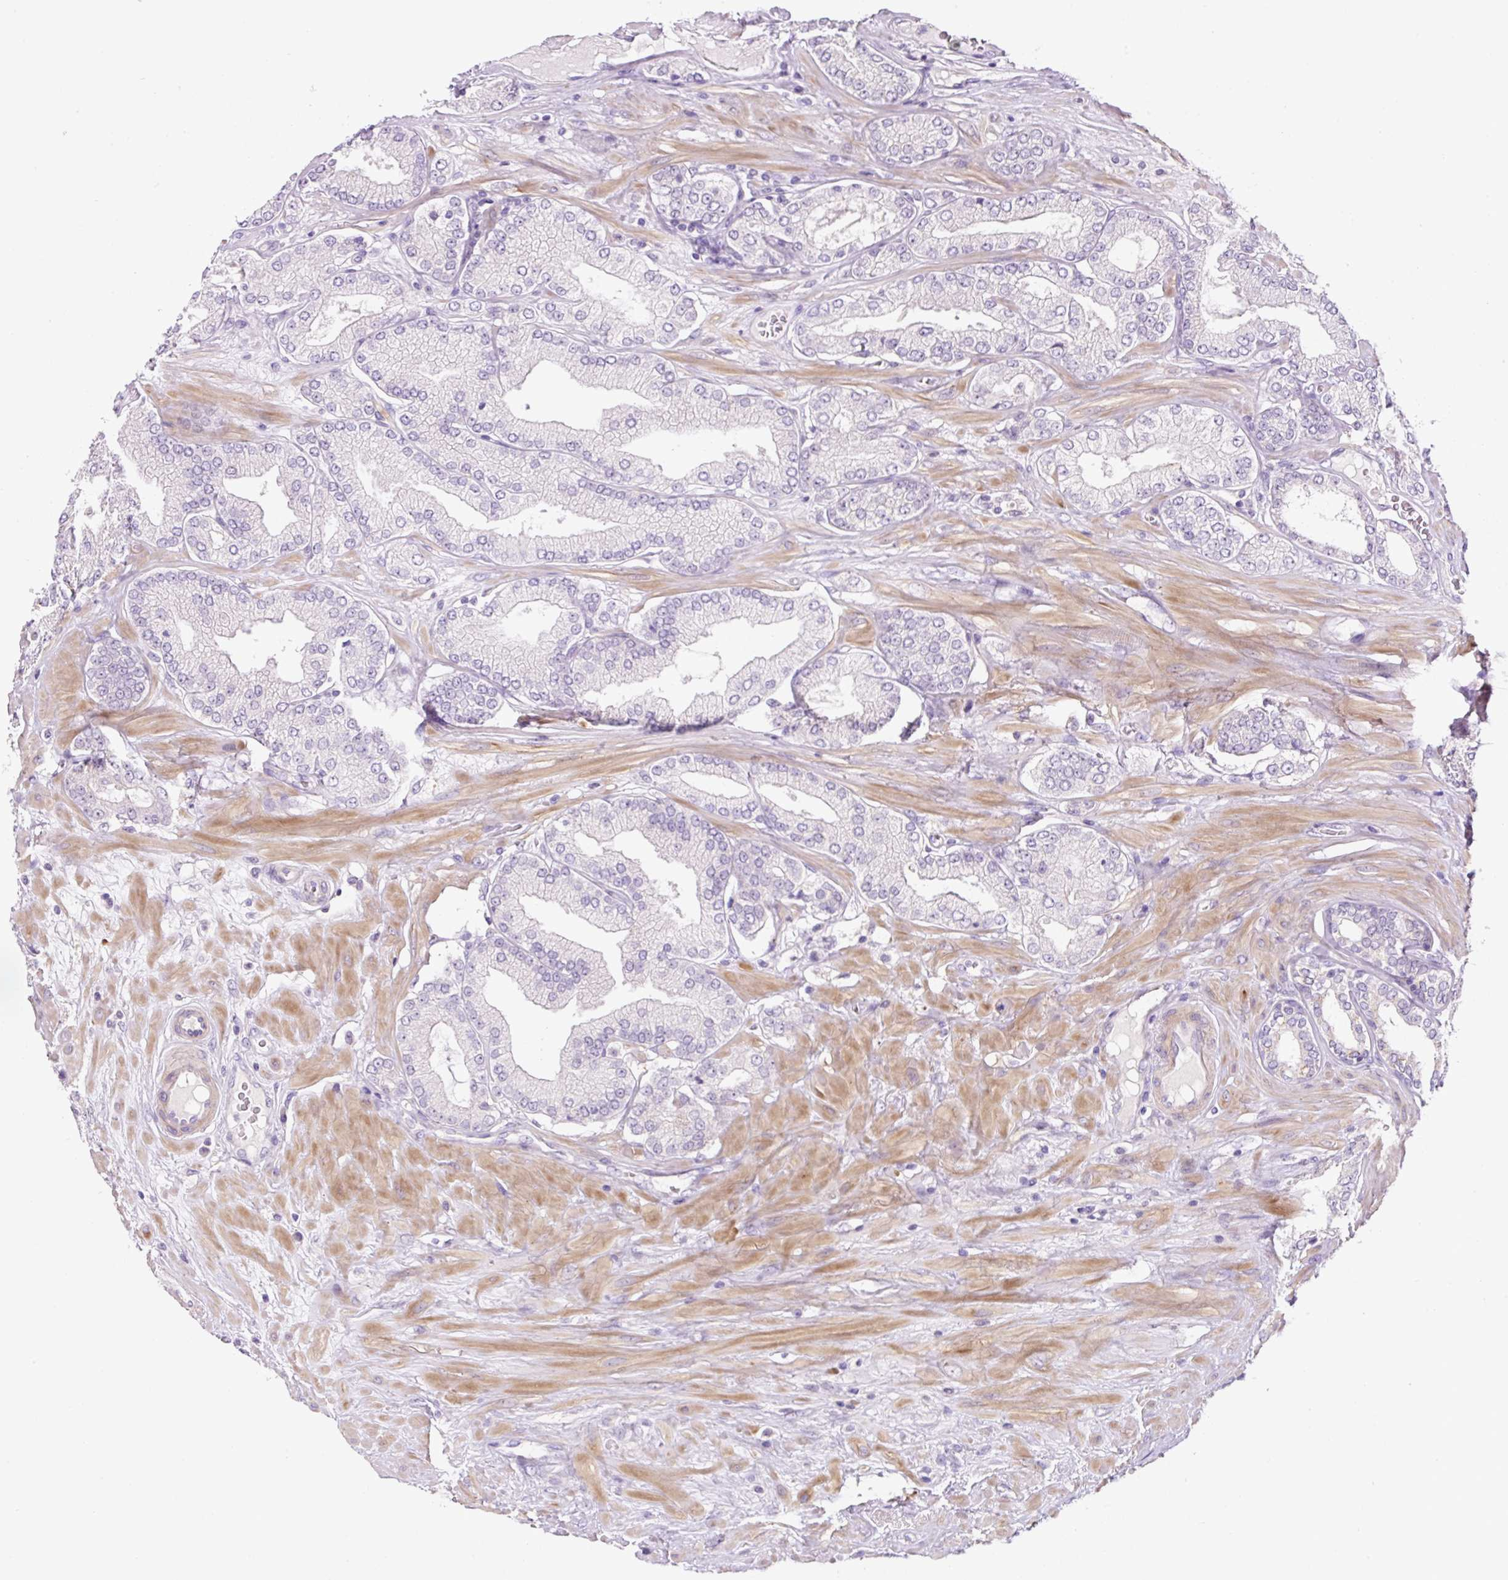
{"staining": {"intensity": "negative", "quantity": "none", "location": "none"}, "tissue": "prostate cancer", "cell_type": "Tumor cells", "image_type": "cancer", "snomed": [{"axis": "morphology", "description": "Adenocarcinoma, High grade"}, {"axis": "topography", "description": "Prostate"}], "caption": "IHC of human prostate high-grade adenocarcinoma reveals no positivity in tumor cells.", "gene": "OGDHL", "patient": {"sex": "male", "age": 68}}